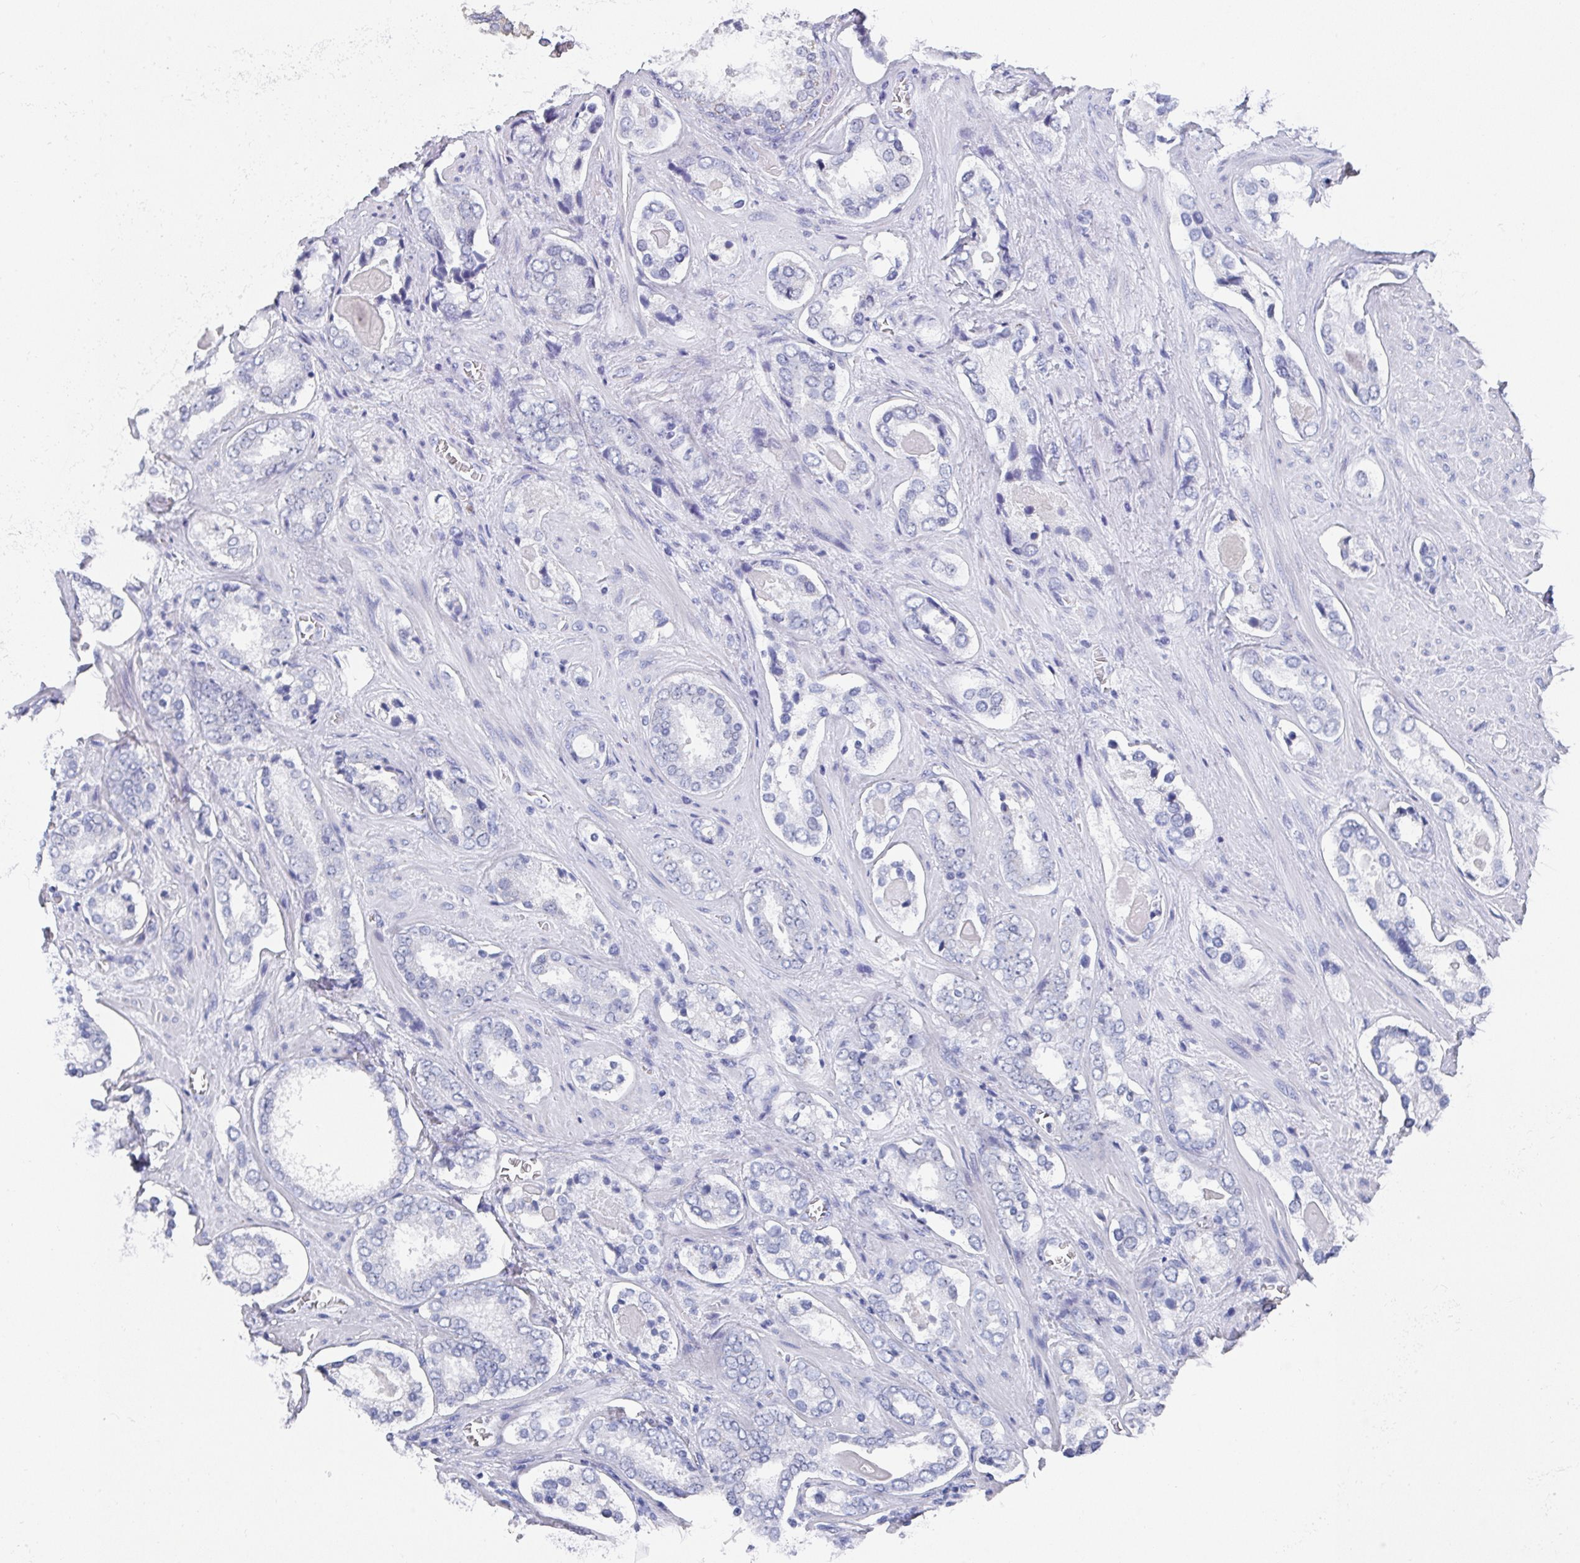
{"staining": {"intensity": "negative", "quantity": "none", "location": "none"}, "tissue": "prostate cancer", "cell_type": "Tumor cells", "image_type": "cancer", "snomed": [{"axis": "morphology", "description": "Adenocarcinoma, Low grade"}, {"axis": "topography", "description": "Prostate"}], "caption": "Tumor cells show no significant staining in prostate low-grade adenocarcinoma.", "gene": "TNFRSF8", "patient": {"sex": "male", "age": 62}}